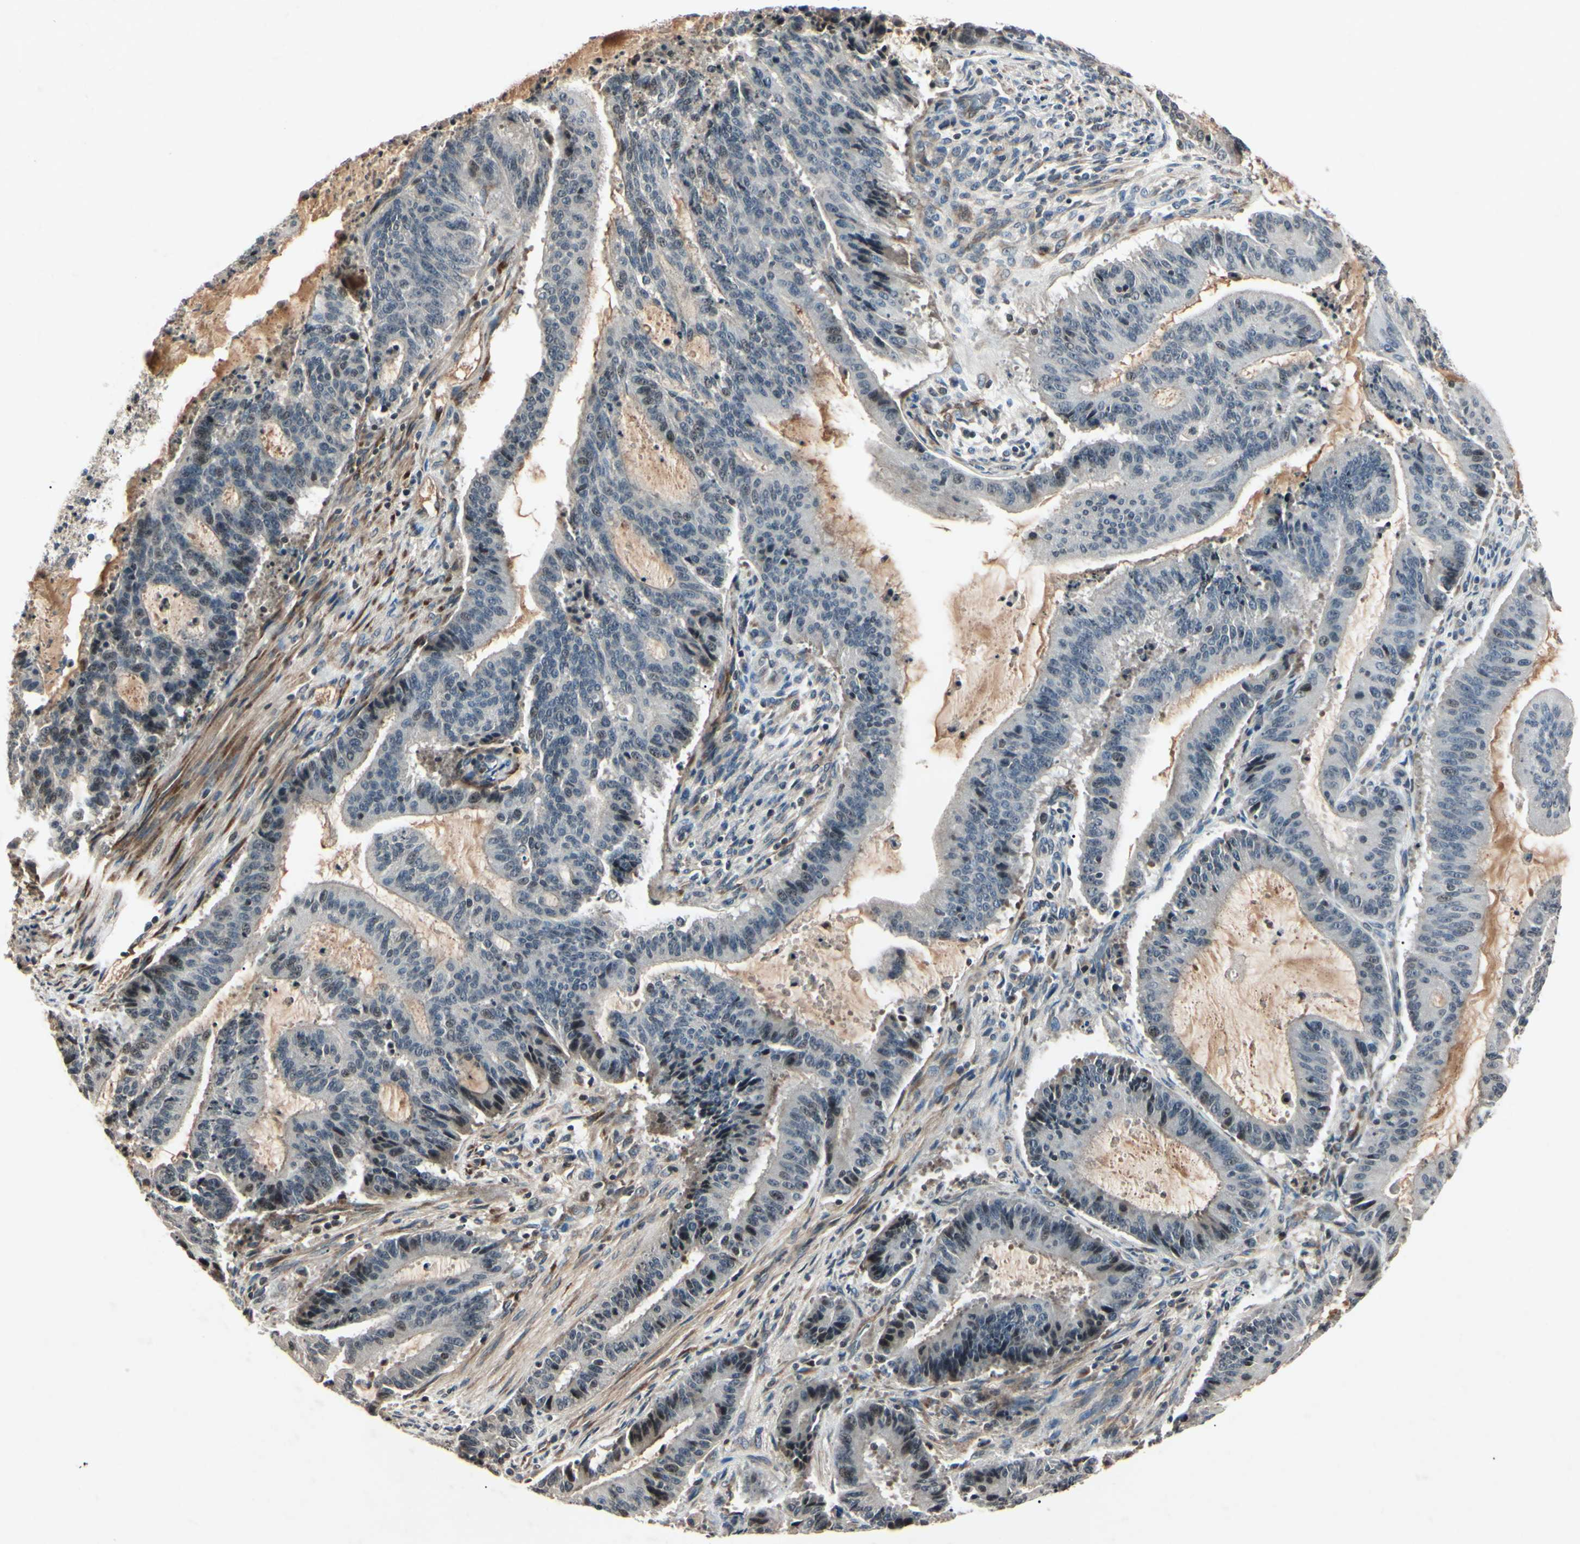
{"staining": {"intensity": "weak", "quantity": "<25%", "location": "nuclear"}, "tissue": "liver cancer", "cell_type": "Tumor cells", "image_type": "cancer", "snomed": [{"axis": "morphology", "description": "Cholangiocarcinoma"}, {"axis": "topography", "description": "Liver"}], "caption": "Cholangiocarcinoma (liver) stained for a protein using immunohistochemistry displays no positivity tumor cells.", "gene": "AEBP1", "patient": {"sex": "female", "age": 73}}